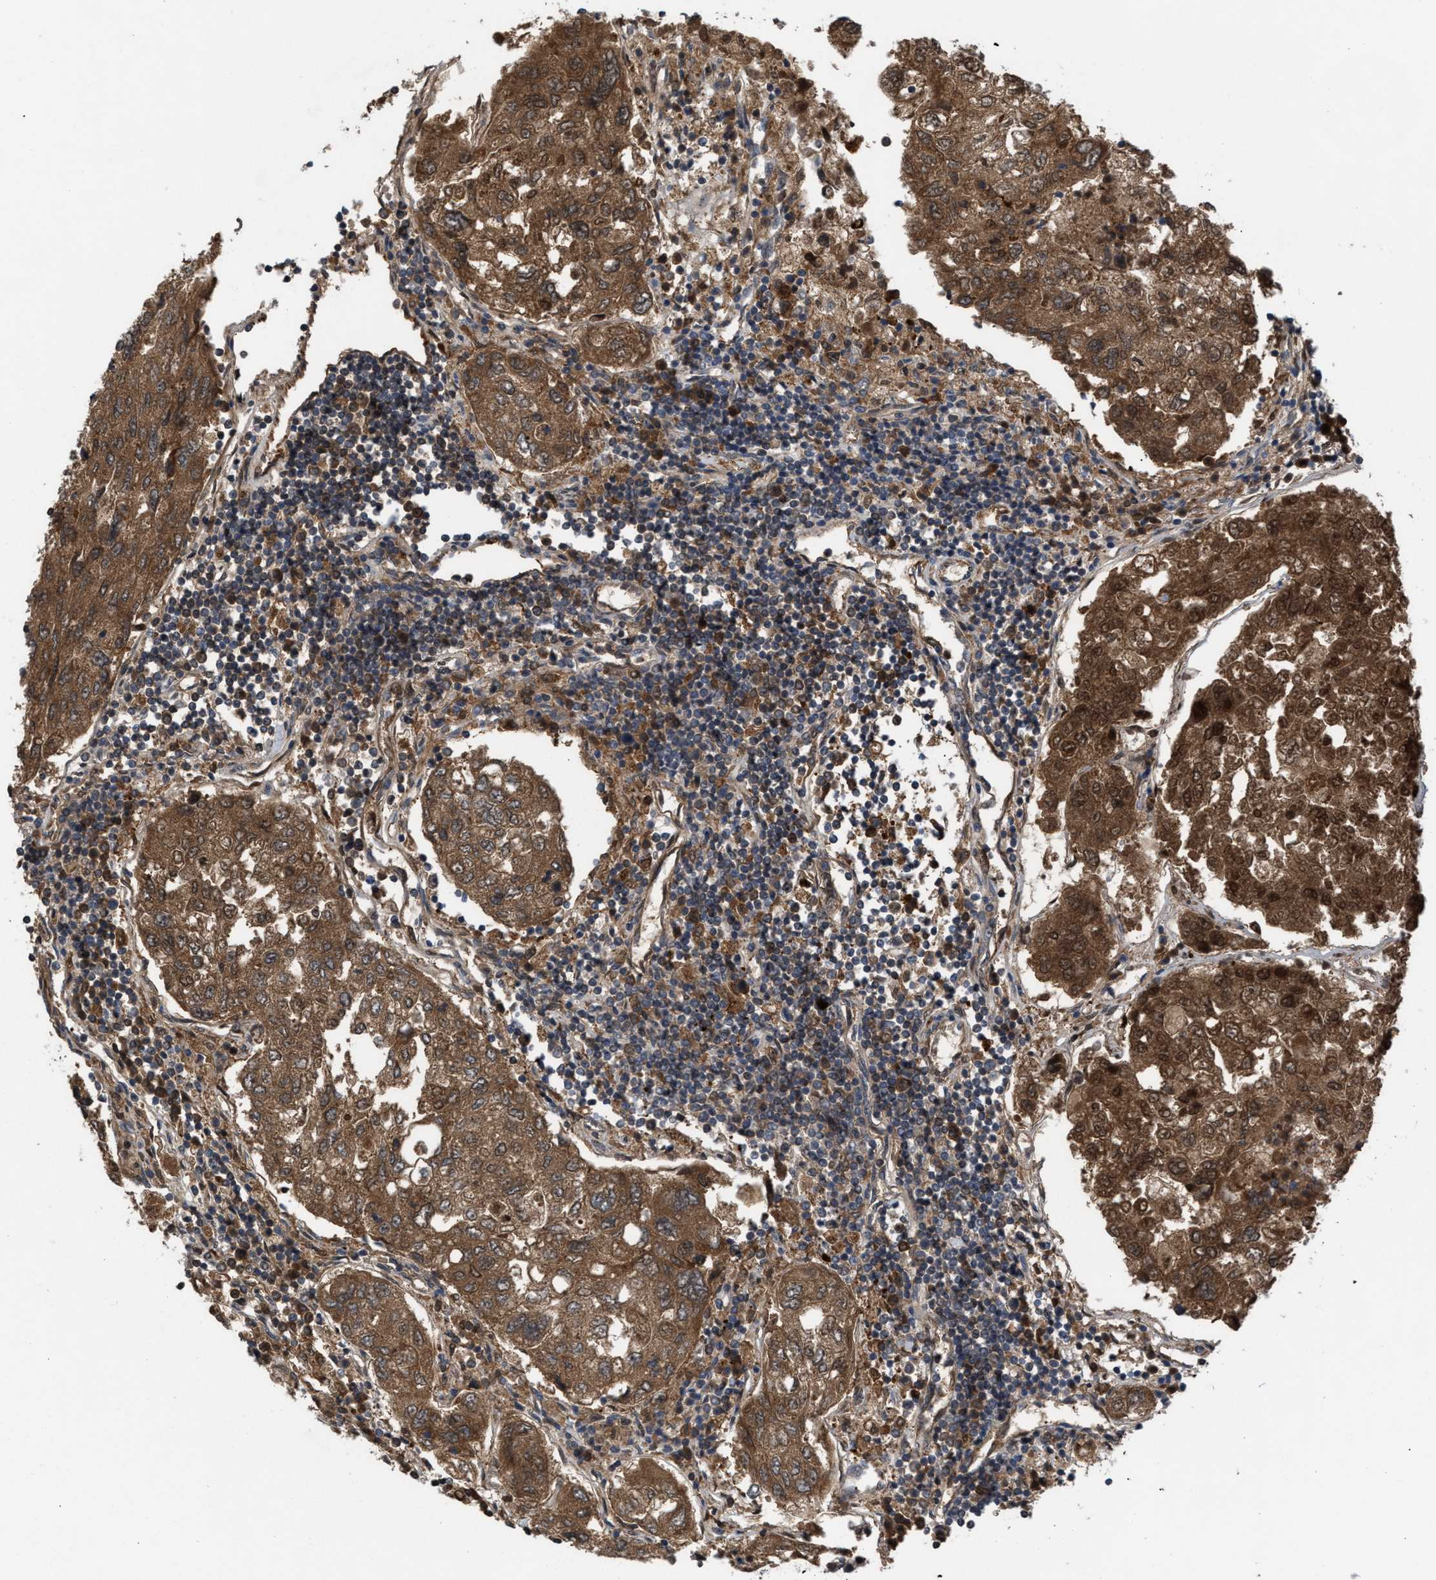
{"staining": {"intensity": "moderate", "quantity": ">75%", "location": "cytoplasmic/membranous"}, "tissue": "urothelial cancer", "cell_type": "Tumor cells", "image_type": "cancer", "snomed": [{"axis": "morphology", "description": "Urothelial carcinoma, High grade"}, {"axis": "topography", "description": "Lymph node"}, {"axis": "topography", "description": "Urinary bladder"}], "caption": "The micrograph reveals staining of high-grade urothelial carcinoma, revealing moderate cytoplasmic/membranous protein staining (brown color) within tumor cells. (brown staining indicates protein expression, while blue staining denotes nuclei).", "gene": "C9orf78", "patient": {"sex": "male", "age": 51}}